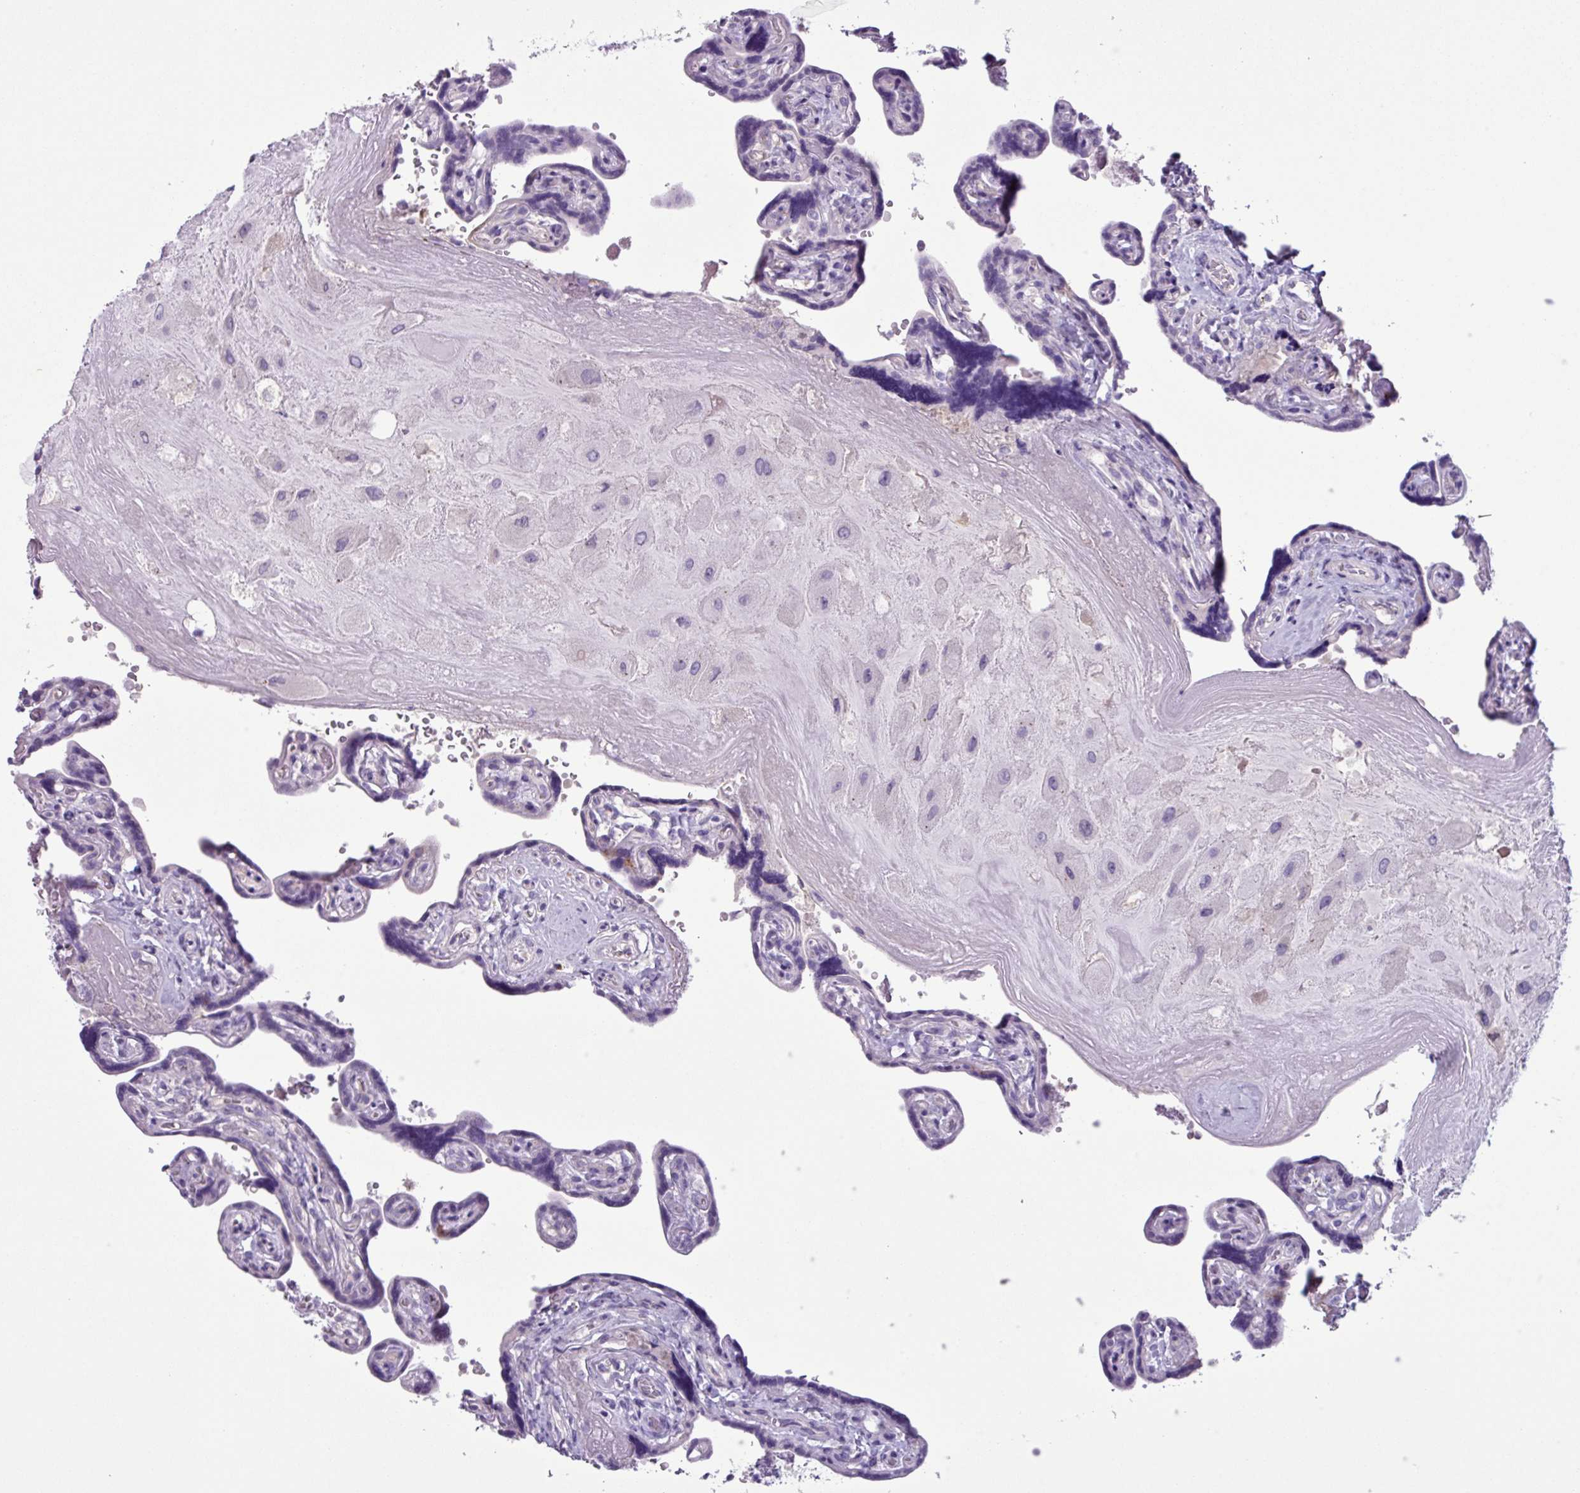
{"staining": {"intensity": "negative", "quantity": "none", "location": "none"}, "tissue": "placenta", "cell_type": "Decidual cells", "image_type": "normal", "snomed": [{"axis": "morphology", "description": "Normal tissue, NOS"}, {"axis": "topography", "description": "Placenta"}], "caption": "High magnification brightfield microscopy of benign placenta stained with DAB (brown) and counterstained with hematoxylin (blue): decidual cells show no significant staining. The staining is performed using DAB brown chromogen with nuclei counter-stained in using hematoxylin.", "gene": "CYSTM1", "patient": {"sex": "female", "age": 32}}